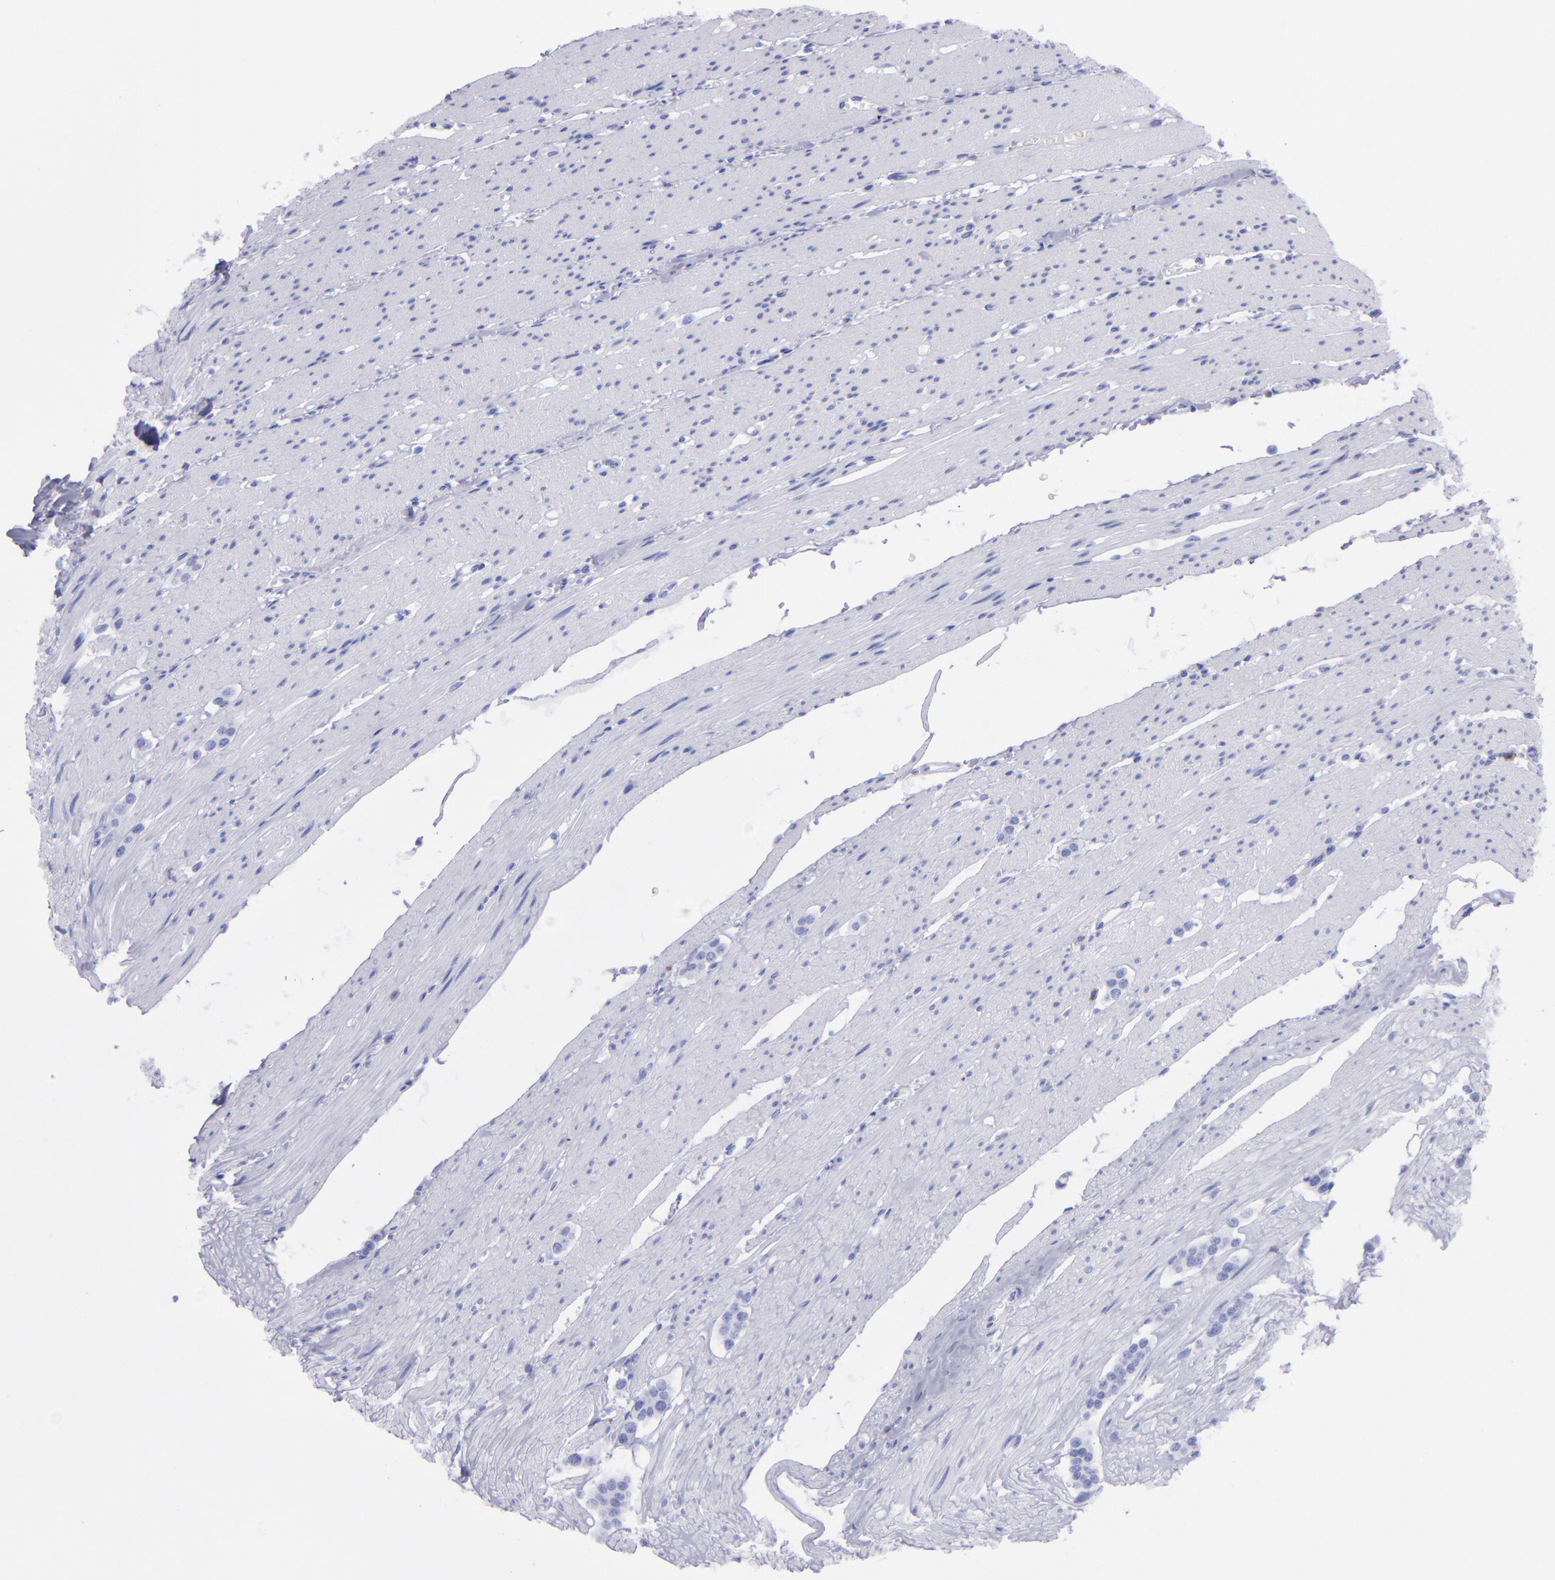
{"staining": {"intensity": "negative", "quantity": "none", "location": "none"}, "tissue": "carcinoid", "cell_type": "Tumor cells", "image_type": "cancer", "snomed": [{"axis": "morphology", "description": "Carcinoid, malignant, NOS"}, {"axis": "topography", "description": "Small intestine"}], "caption": "Protein analysis of malignant carcinoid reveals no significant staining in tumor cells. (DAB (3,3'-diaminobenzidine) IHC, high magnification).", "gene": "CR1", "patient": {"sex": "male", "age": 60}}